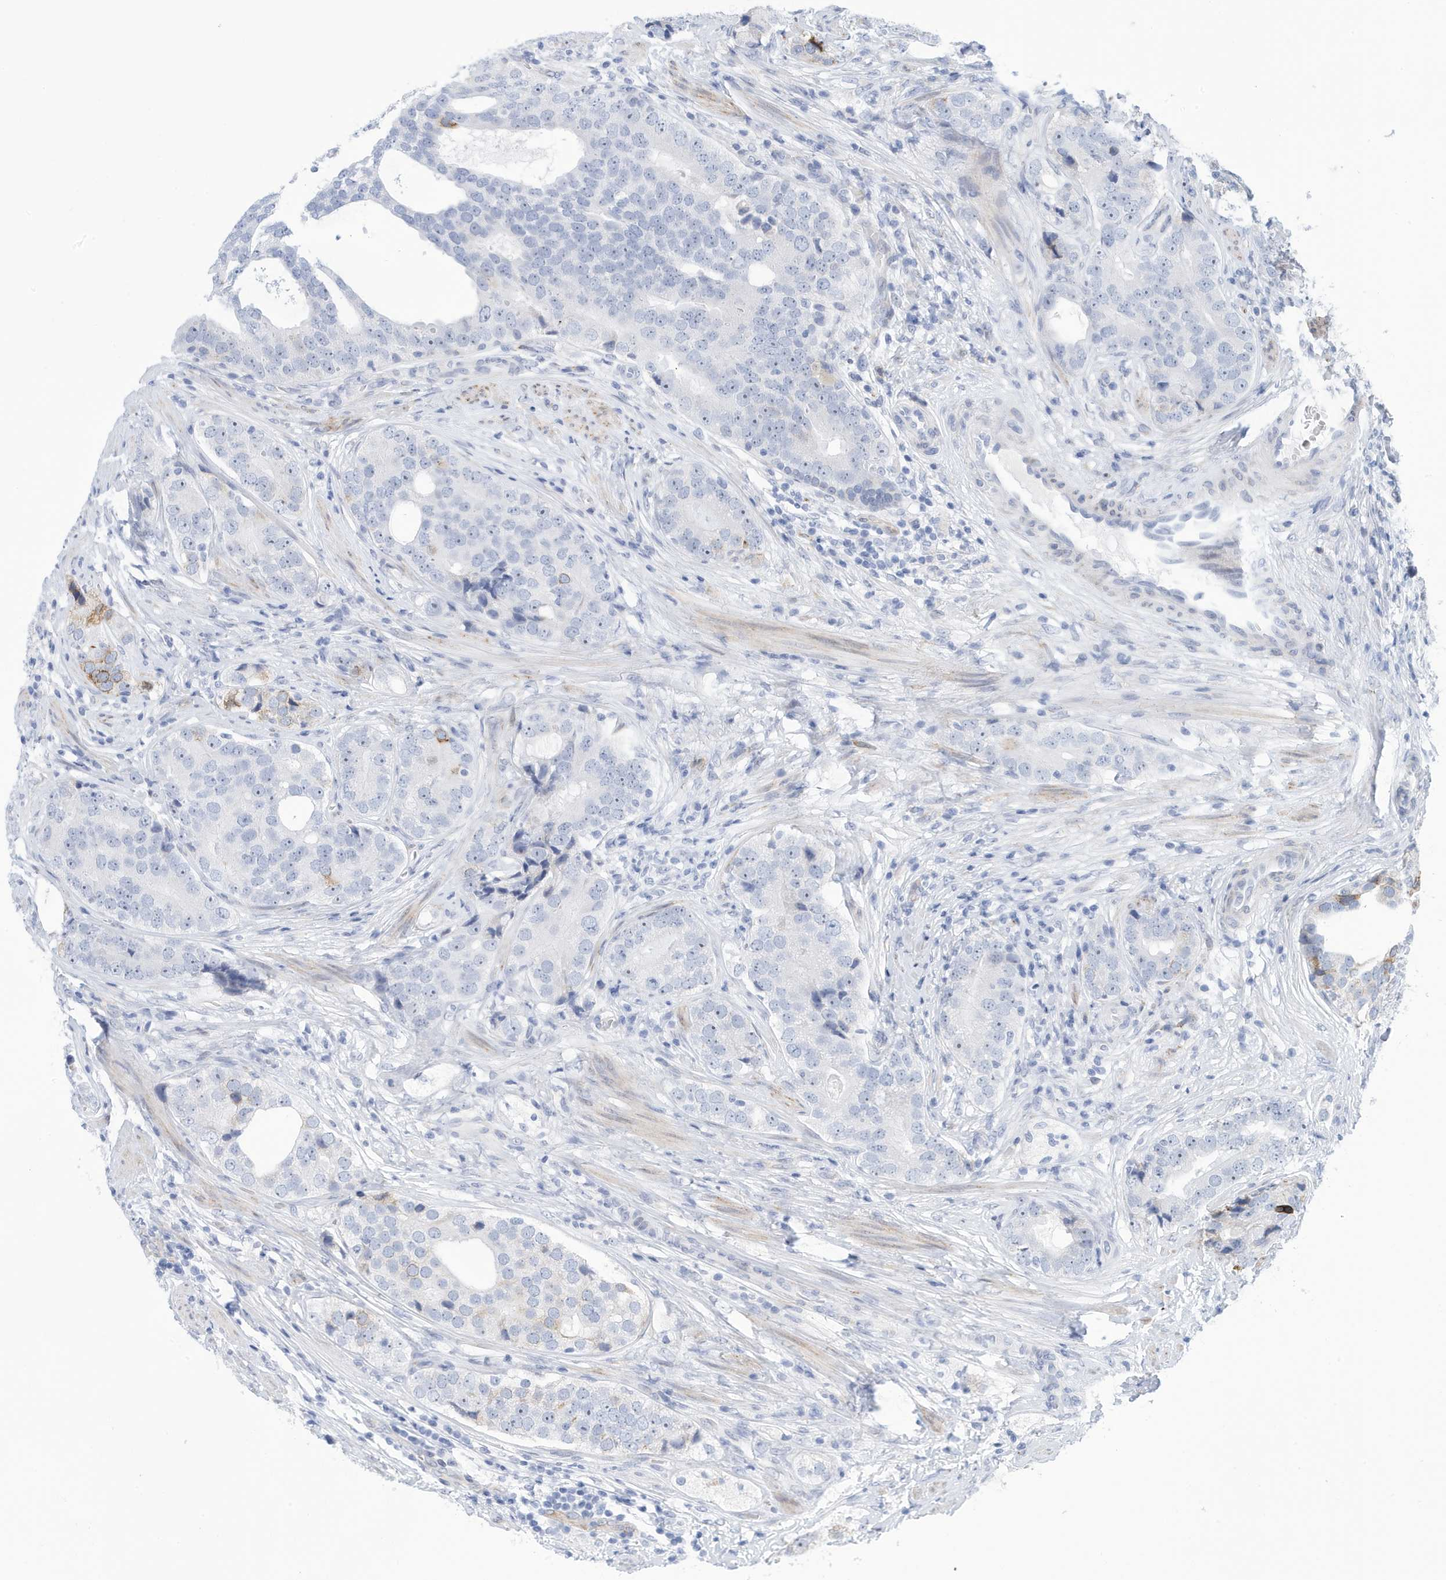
{"staining": {"intensity": "negative", "quantity": "none", "location": "none"}, "tissue": "prostate cancer", "cell_type": "Tumor cells", "image_type": "cancer", "snomed": [{"axis": "morphology", "description": "Adenocarcinoma, High grade"}, {"axis": "topography", "description": "Prostate"}], "caption": "The image displays no significant expression in tumor cells of prostate cancer. Brightfield microscopy of IHC stained with DAB (3,3'-diaminobenzidine) (brown) and hematoxylin (blue), captured at high magnification.", "gene": "SEMA3F", "patient": {"sex": "male", "age": 56}}